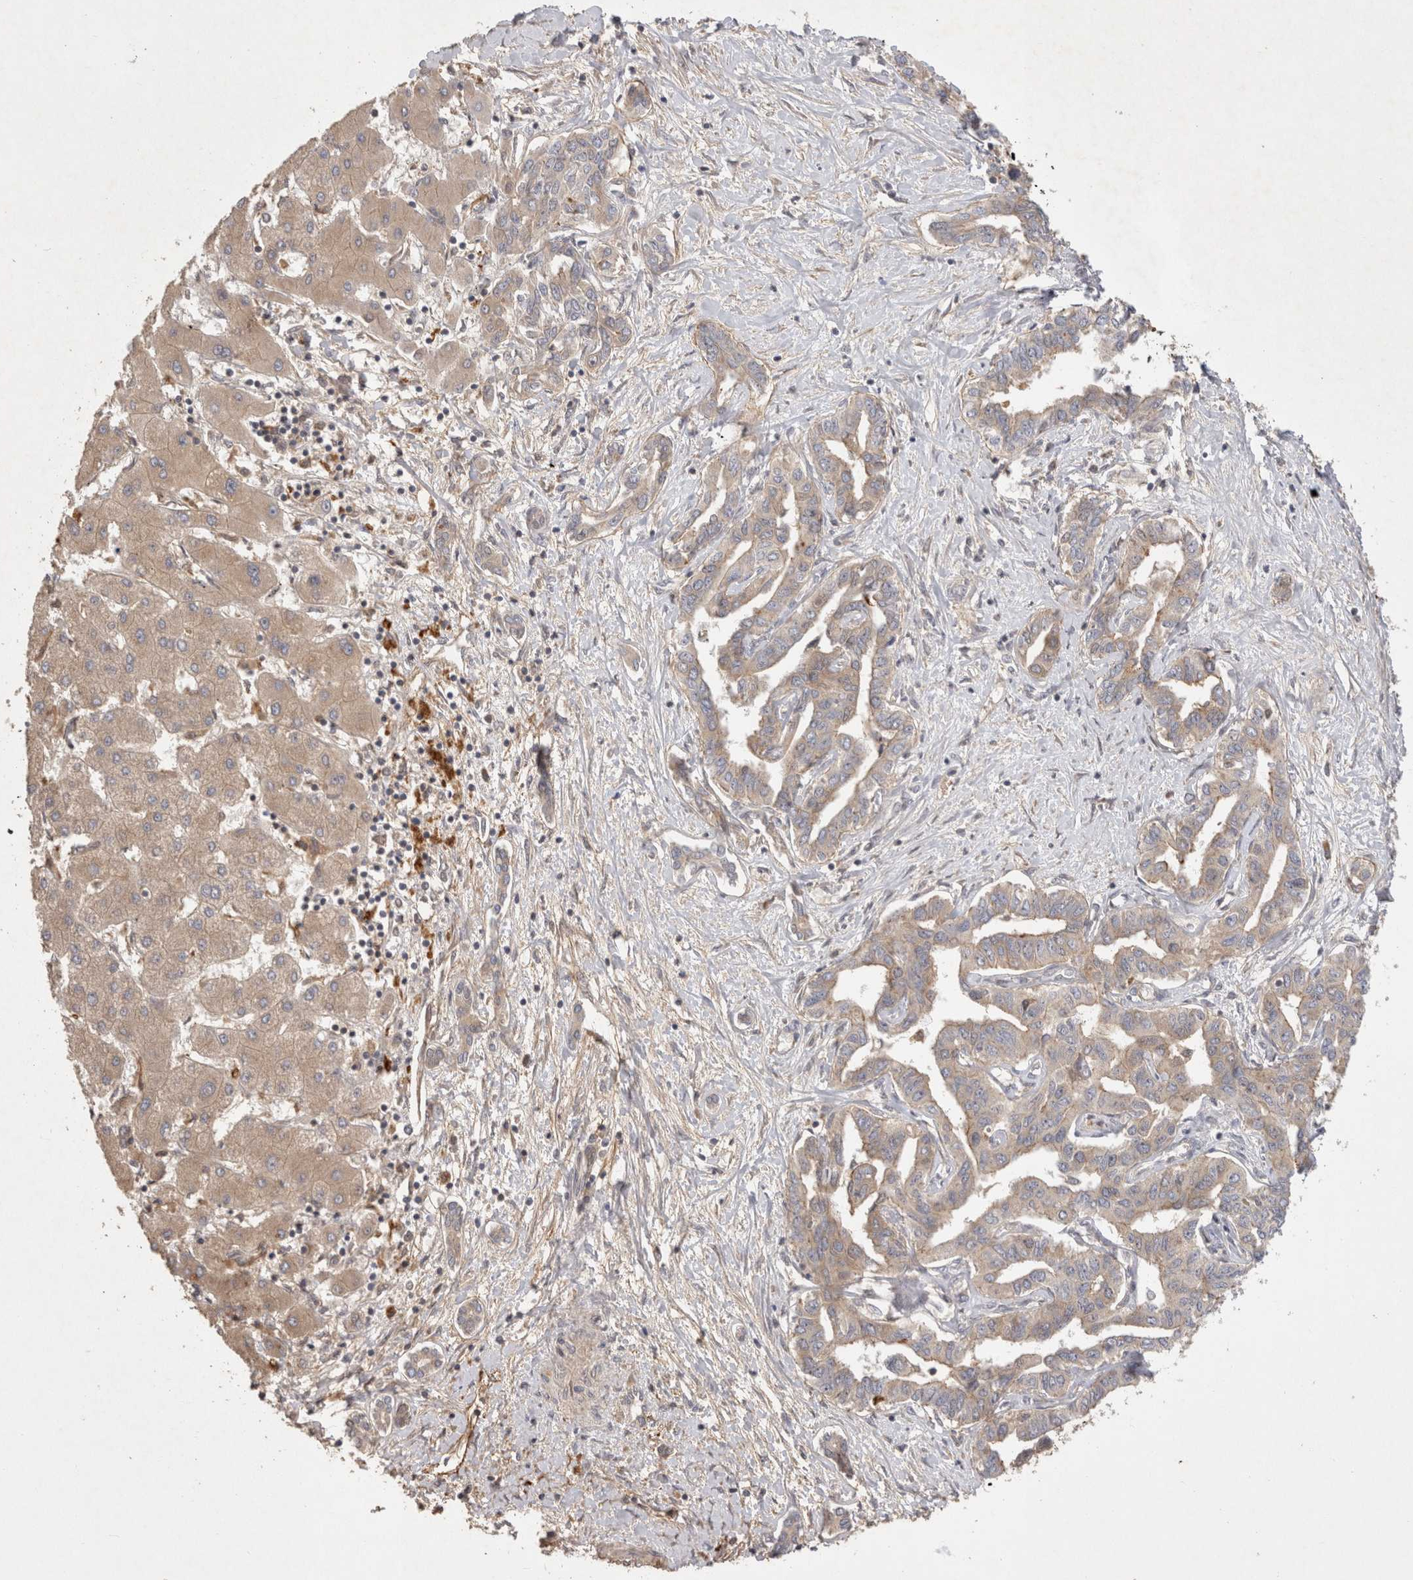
{"staining": {"intensity": "weak", "quantity": "<25%", "location": "cytoplasmic/membranous"}, "tissue": "liver cancer", "cell_type": "Tumor cells", "image_type": "cancer", "snomed": [{"axis": "morphology", "description": "Cholangiocarcinoma"}, {"axis": "topography", "description": "Liver"}], "caption": "High magnification brightfield microscopy of liver cancer stained with DAB (brown) and counterstained with hematoxylin (blue): tumor cells show no significant expression.", "gene": "PPP1R42", "patient": {"sex": "male", "age": 59}}